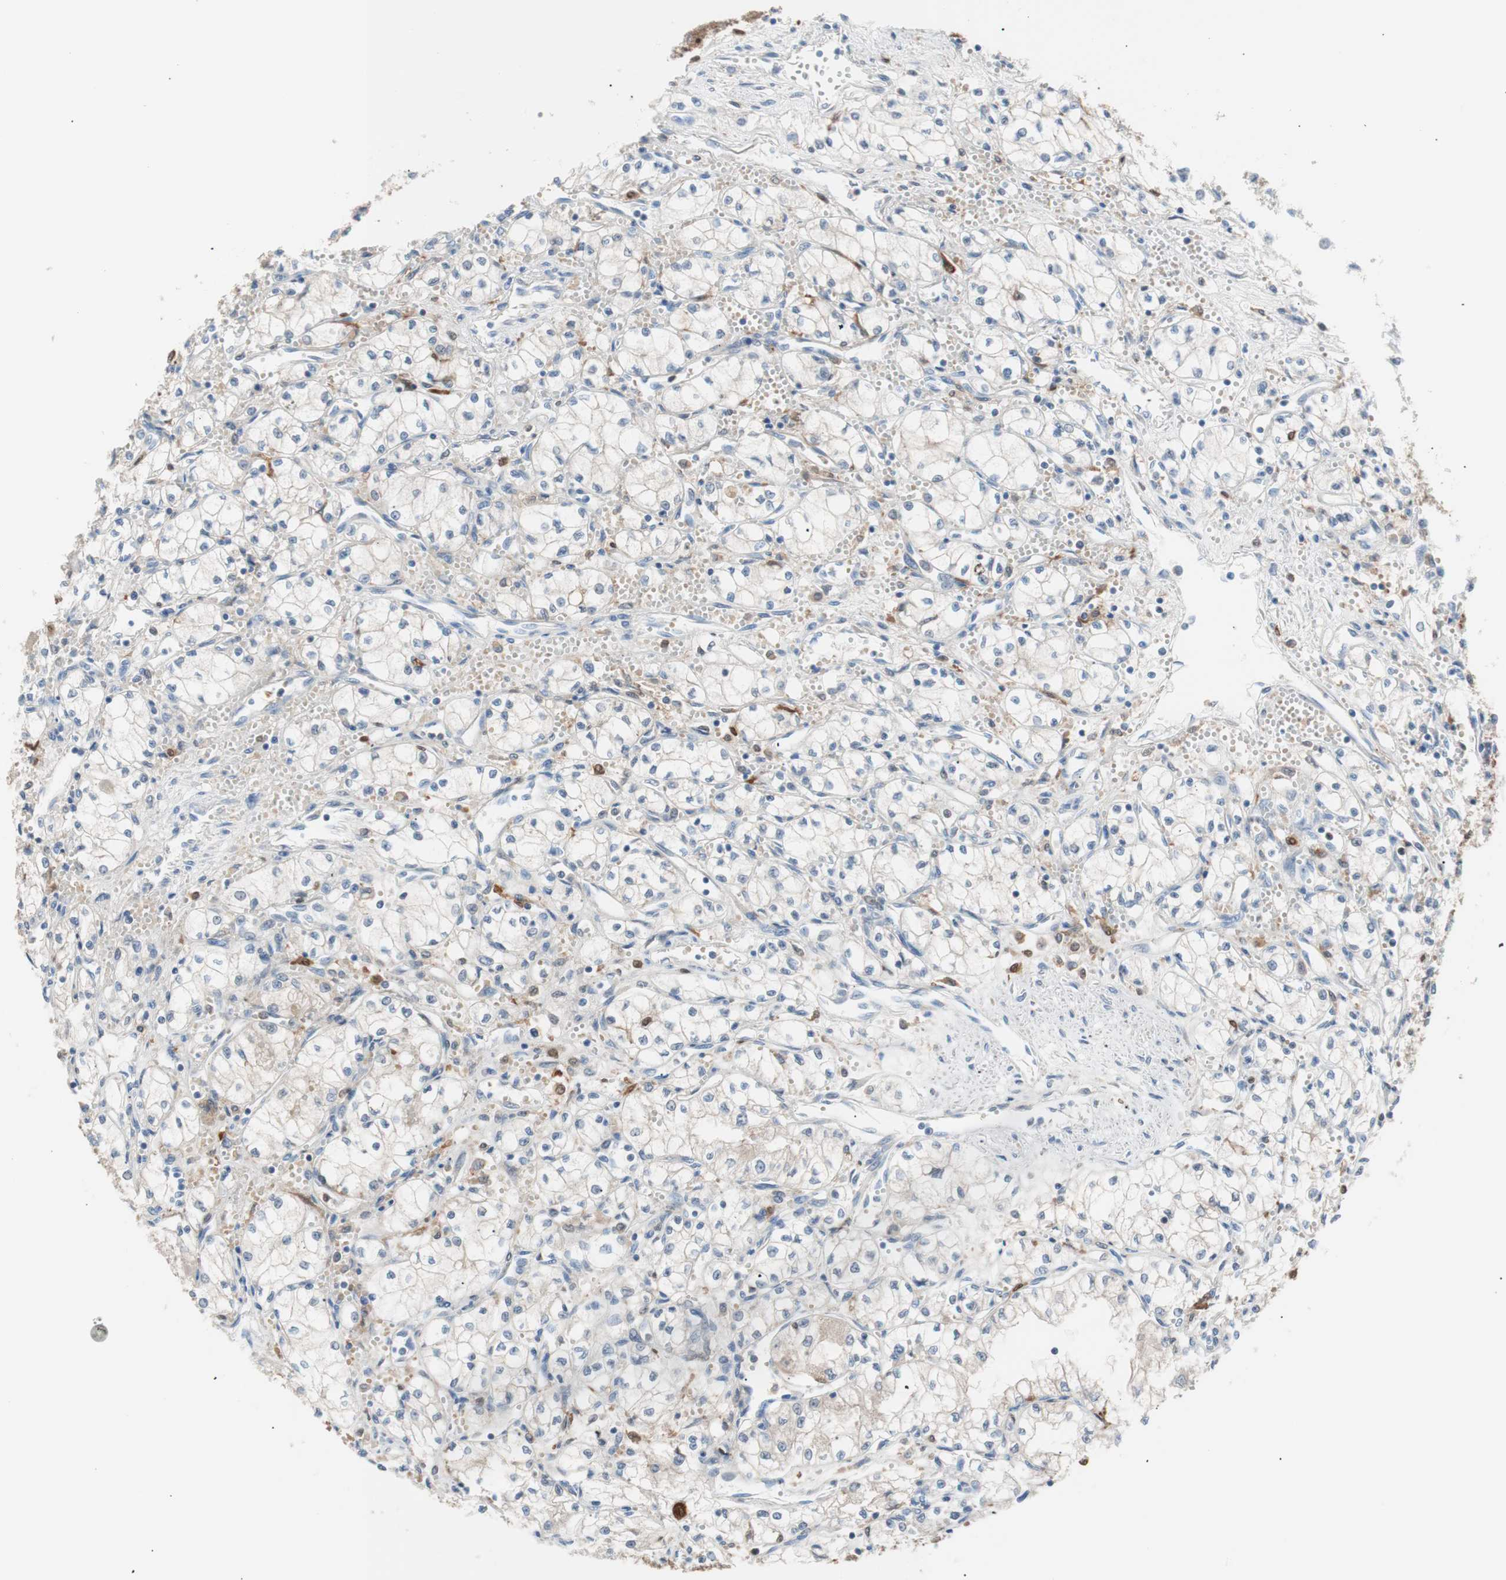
{"staining": {"intensity": "weak", "quantity": "<25%", "location": "cytoplasmic/membranous,nuclear"}, "tissue": "renal cancer", "cell_type": "Tumor cells", "image_type": "cancer", "snomed": [{"axis": "morphology", "description": "Normal tissue, NOS"}, {"axis": "morphology", "description": "Adenocarcinoma, NOS"}, {"axis": "topography", "description": "Kidney"}], "caption": "Renal cancer (adenocarcinoma) was stained to show a protein in brown. There is no significant positivity in tumor cells. The staining was performed using DAB to visualize the protein expression in brown, while the nuclei were stained in blue with hematoxylin (Magnification: 20x).", "gene": "IL18", "patient": {"sex": "male", "age": 59}}